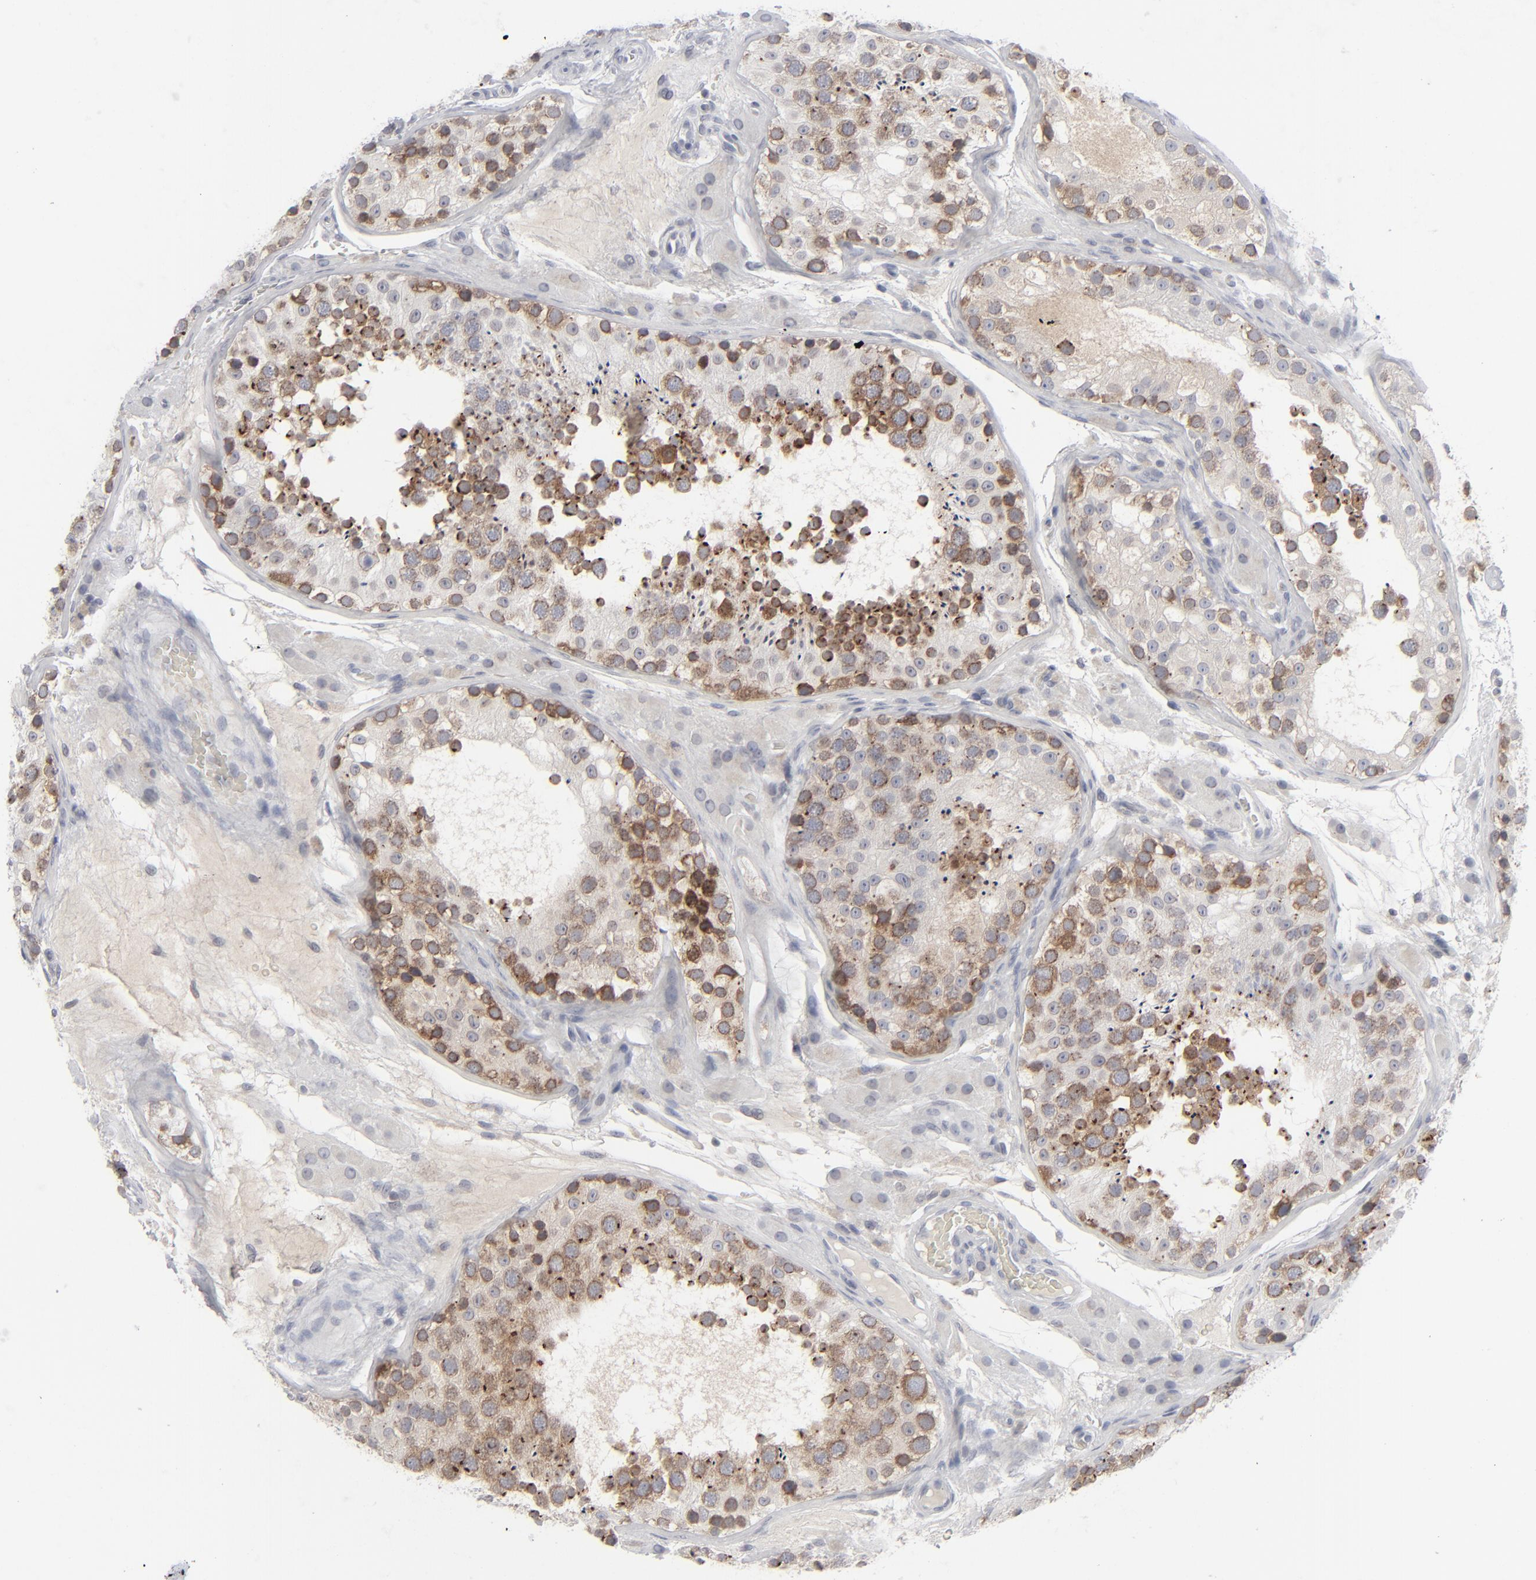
{"staining": {"intensity": "moderate", "quantity": "25%-75%", "location": "cytoplasmic/membranous,nuclear"}, "tissue": "testis", "cell_type": "Cells in seminiferous ducts", "image_type": "normal", "snomed": [{"axis": "morphology", "description": "Normal tissue, NOS"}, {"axis": "topography", "description": "Testis"}], "caption": "Approximately 25%-75% of cells in seminiferous ducts in normal testis demonstrate moderate cytoplasmic/membranous,nuclear protein positivity as visualized by brown immunohistochemical staining.", "gene": "NUP88", "patient": {"sex": "male", "age": 26}}